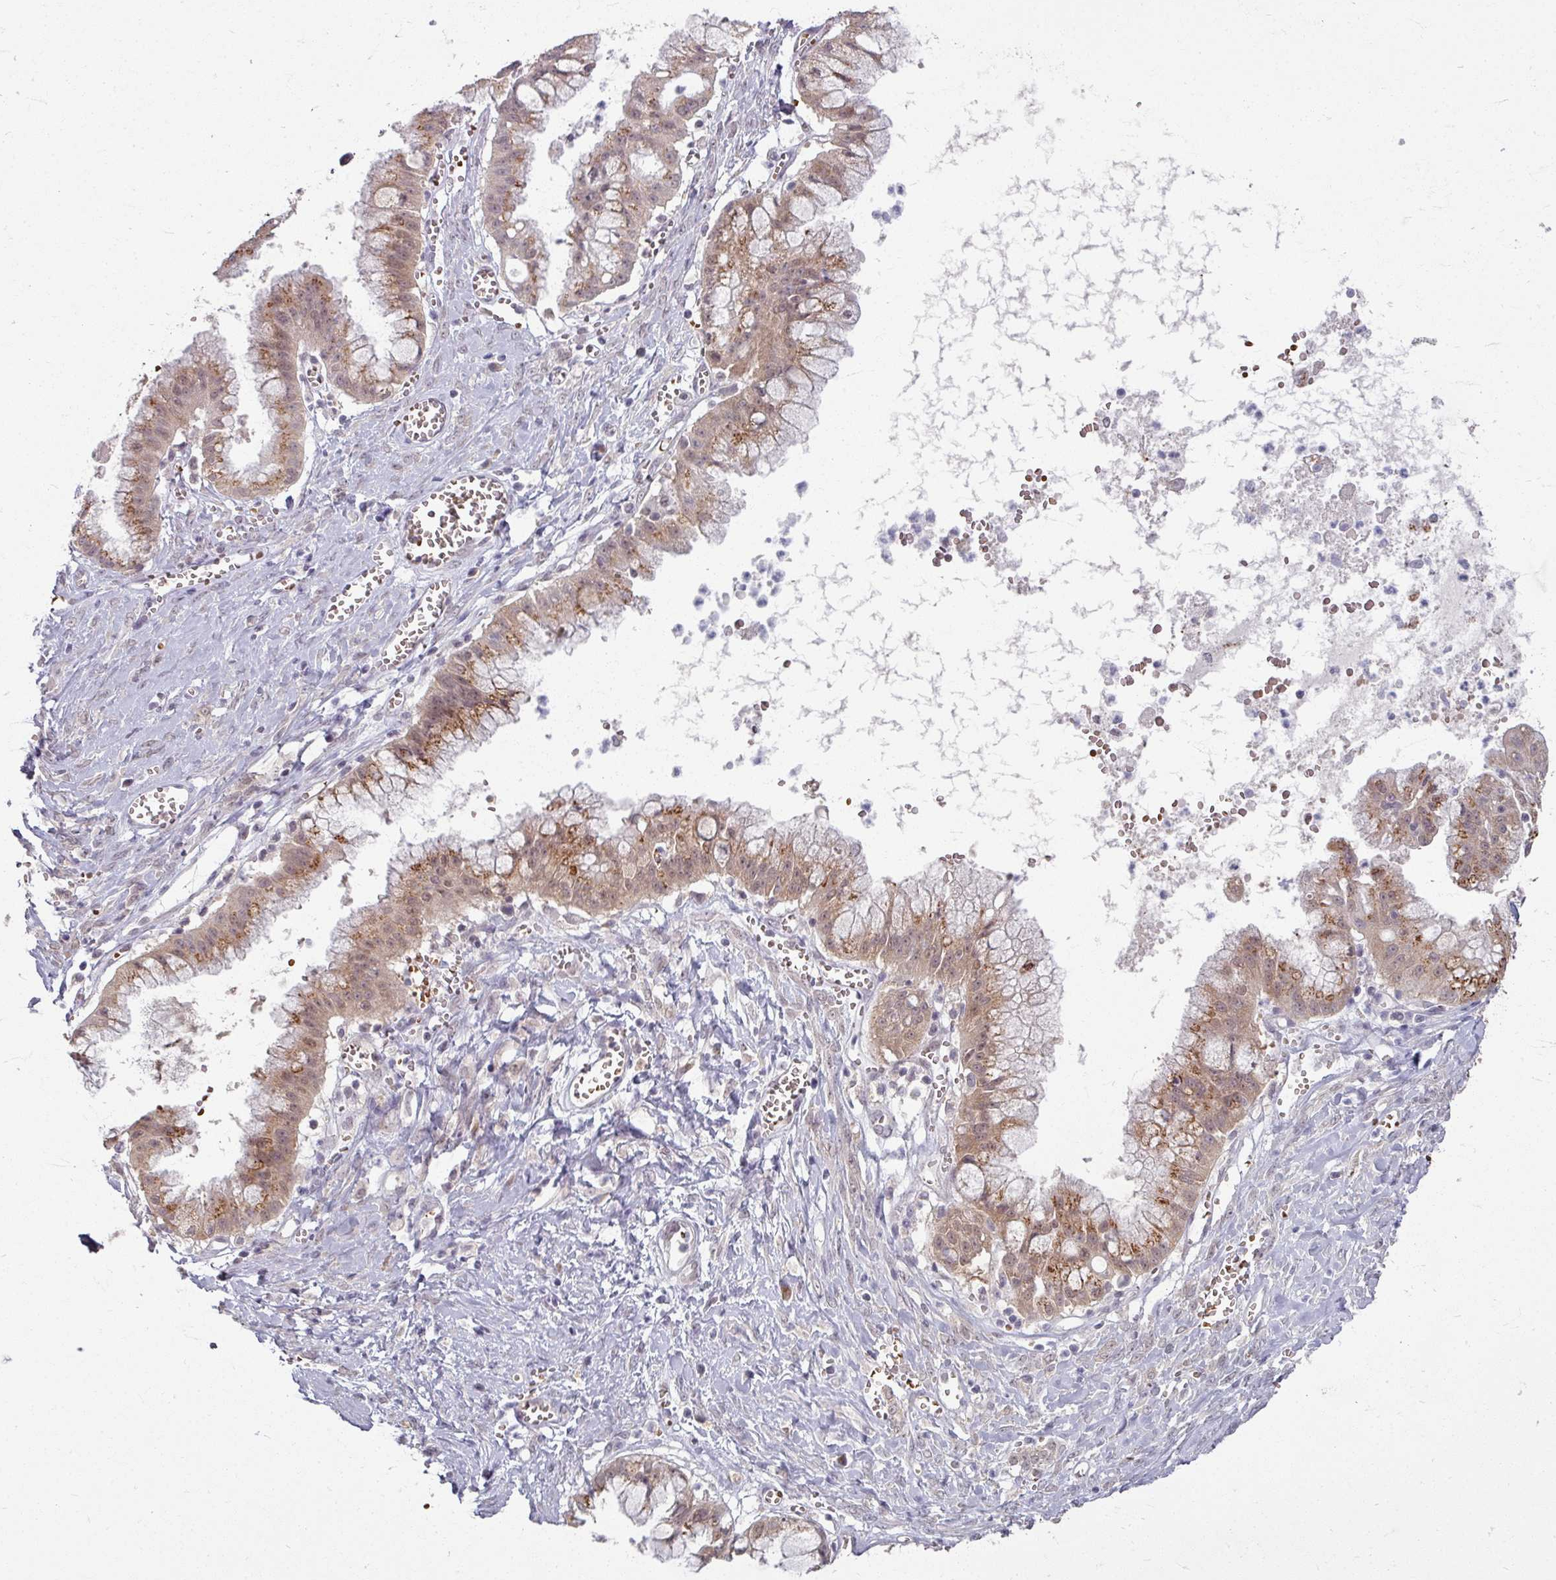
{"staining": {"intensity": "moderate", "quantity": ">75%", "location": "cytoplasmic/membranous,nuclear"}, "tissue": "ovarian cancer", "cell_type": "Tumor cells", "image_type": "cancer", "snomed": [{"axis": "morphology", "description": "Cystadenocarcinoma, mucinous, NOS"}, {"axis": "topography", "description": "Ovary"}], "caption": "Immunohistochemistry (DAB) staining of ovarian cancer demonstrates moderate cytoplasmic/membranous and nuclear protein expression in about >75% of tumor cells. (DAB (3,3'-diaminobenzidine) = brown stain, brightfield microscopy at high magnification).", "gene": "KMT5C", "patient": {"sex": "female", "age": 70}}